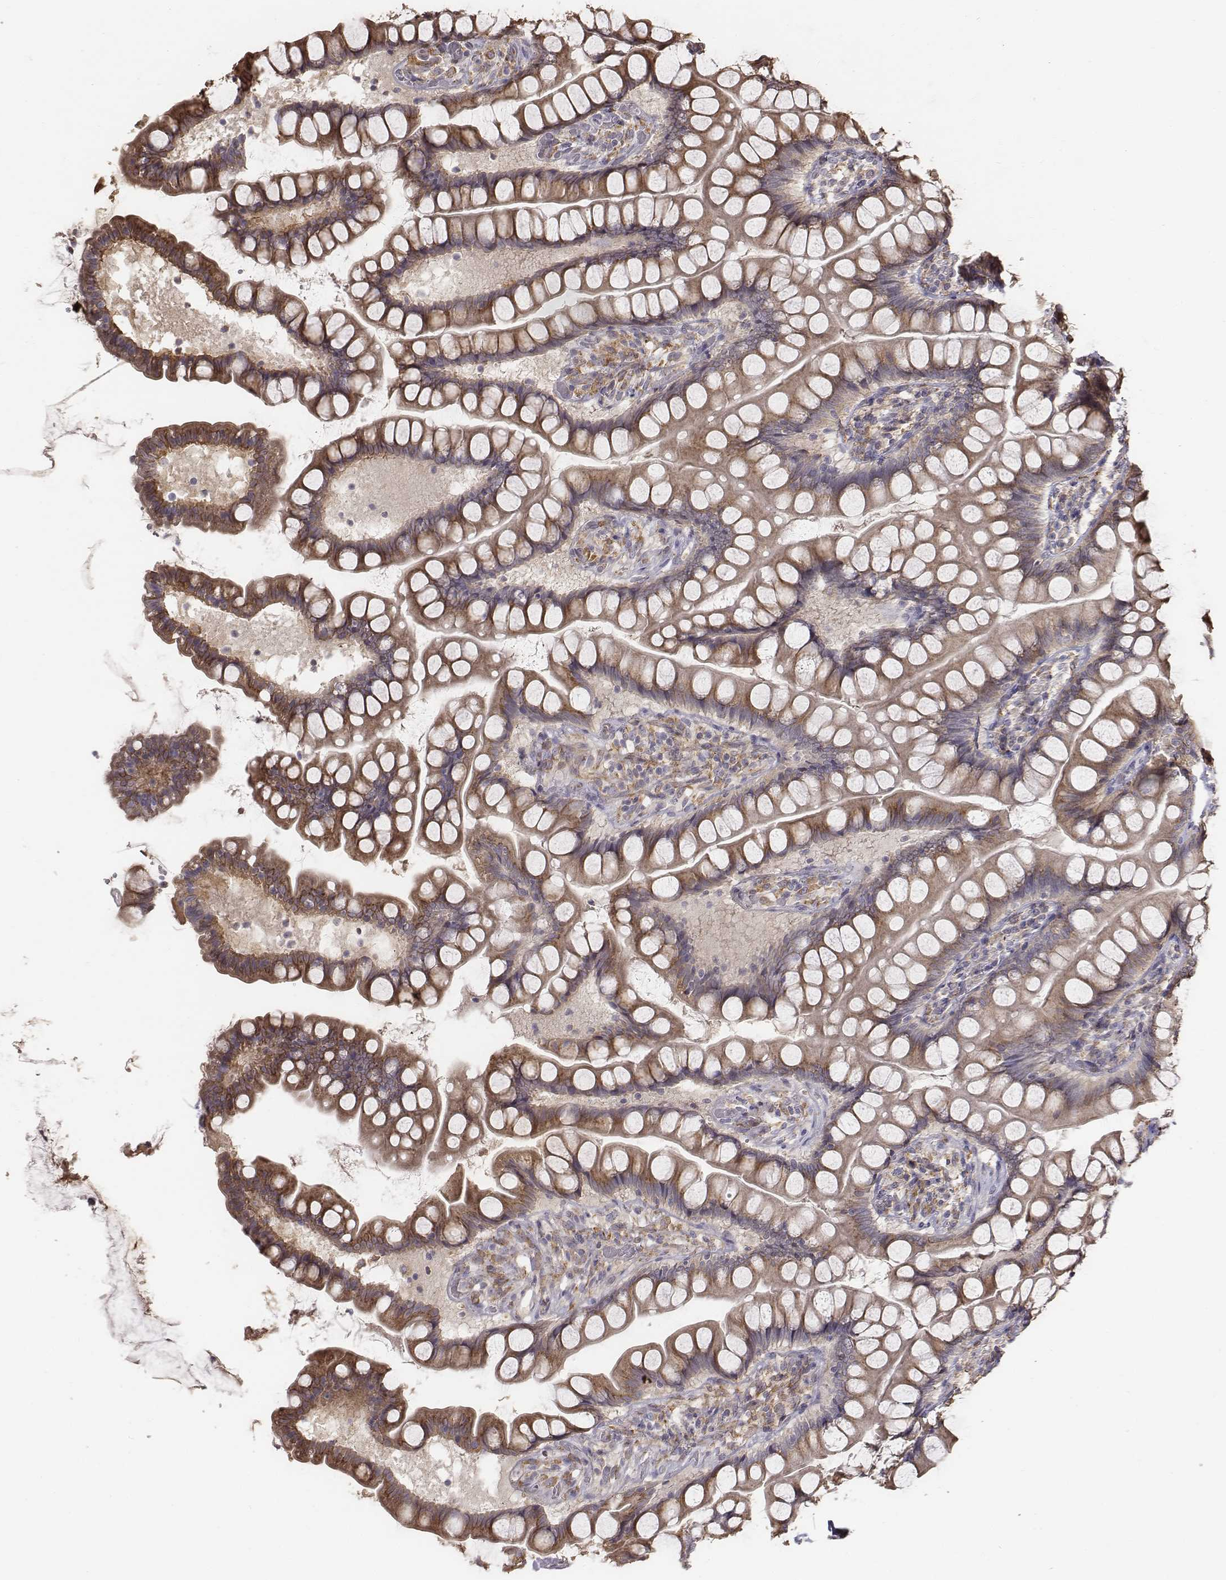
{"staining": {"intensity": "moderate", "quantity": ">75%", "location": "cytoplasmic/membranous"}, "tissue": "small intestine", "cell_type": "Glandular cells", "image_type": "normal", "snomed": [{"axis": "morphology", "description": "Normal tissue, NOS"}, {"axis": "topography", "description": "Small intestine"}], "caption": "Glandular cells display medium levels of moderate cytoplasmic/membranous positivity in about >75% of cells in benign human small intestine. (DAB IHC, brown staining for protein, blue staining for nuclei).", "gene": "AP1B1", "patient": {"sex": "male", "age": 70}}